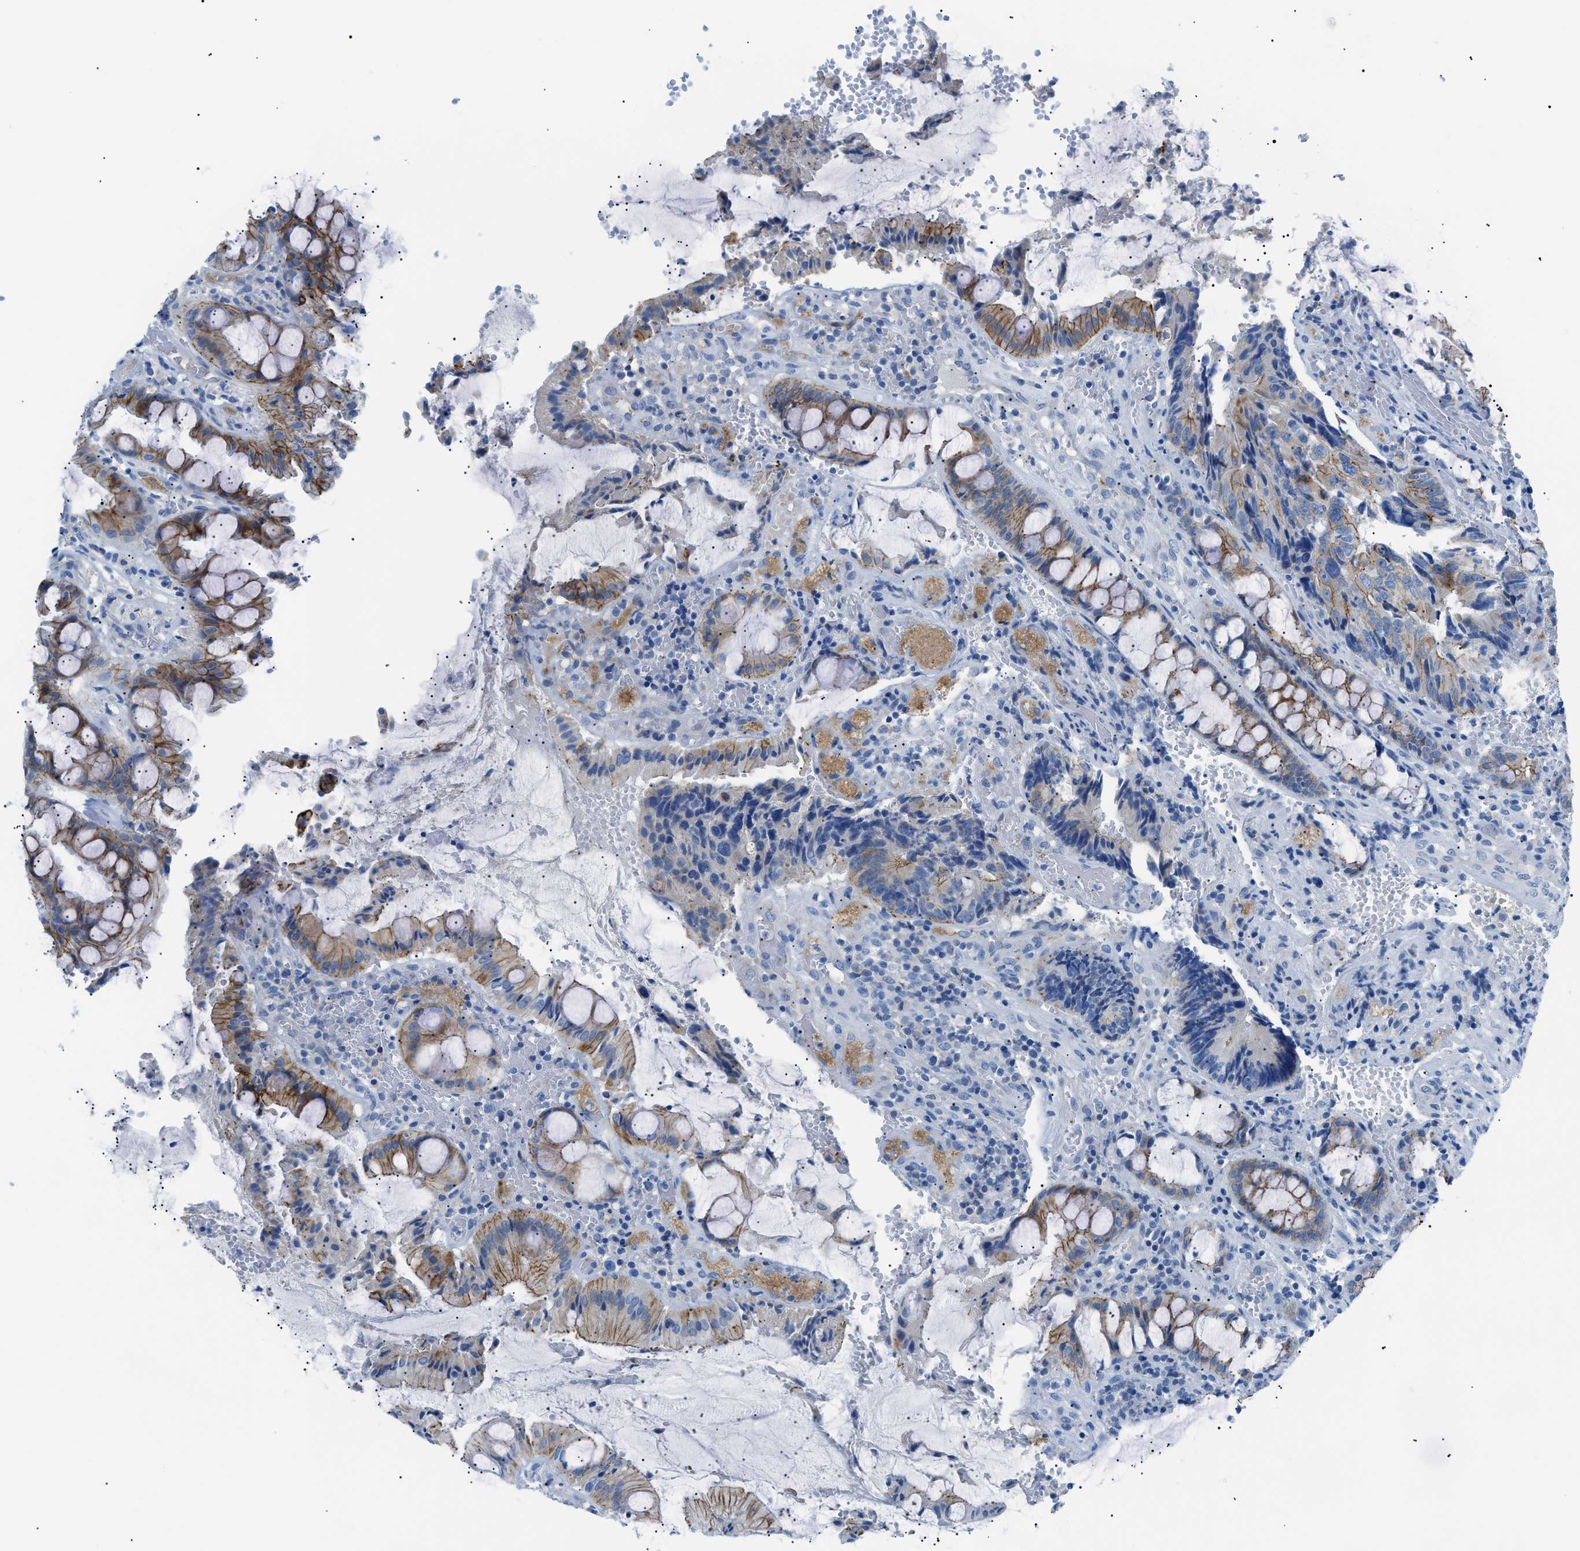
{"staining": {"intensity": "moderate", "quantity": ">75%", "location": "cytoplasmic/membranous"}, "tissue": "colorectal cancer", "cell_type": "Tumor cells", "image_type": "cancer", "snomed": [{"axis": "morphology", "description": "Adenocarcinoma, NOS"}, {"axis": "topography", "description": "Colon"}], "caption": "Tumor cells show medium levels of moderate cytoplasmic/membranous positivity in about >75% of cells in colorectal cancer (adenocarcinoma).", "gene": "ZDHHC24", "patient": {"sex": "female", "age": 57}}